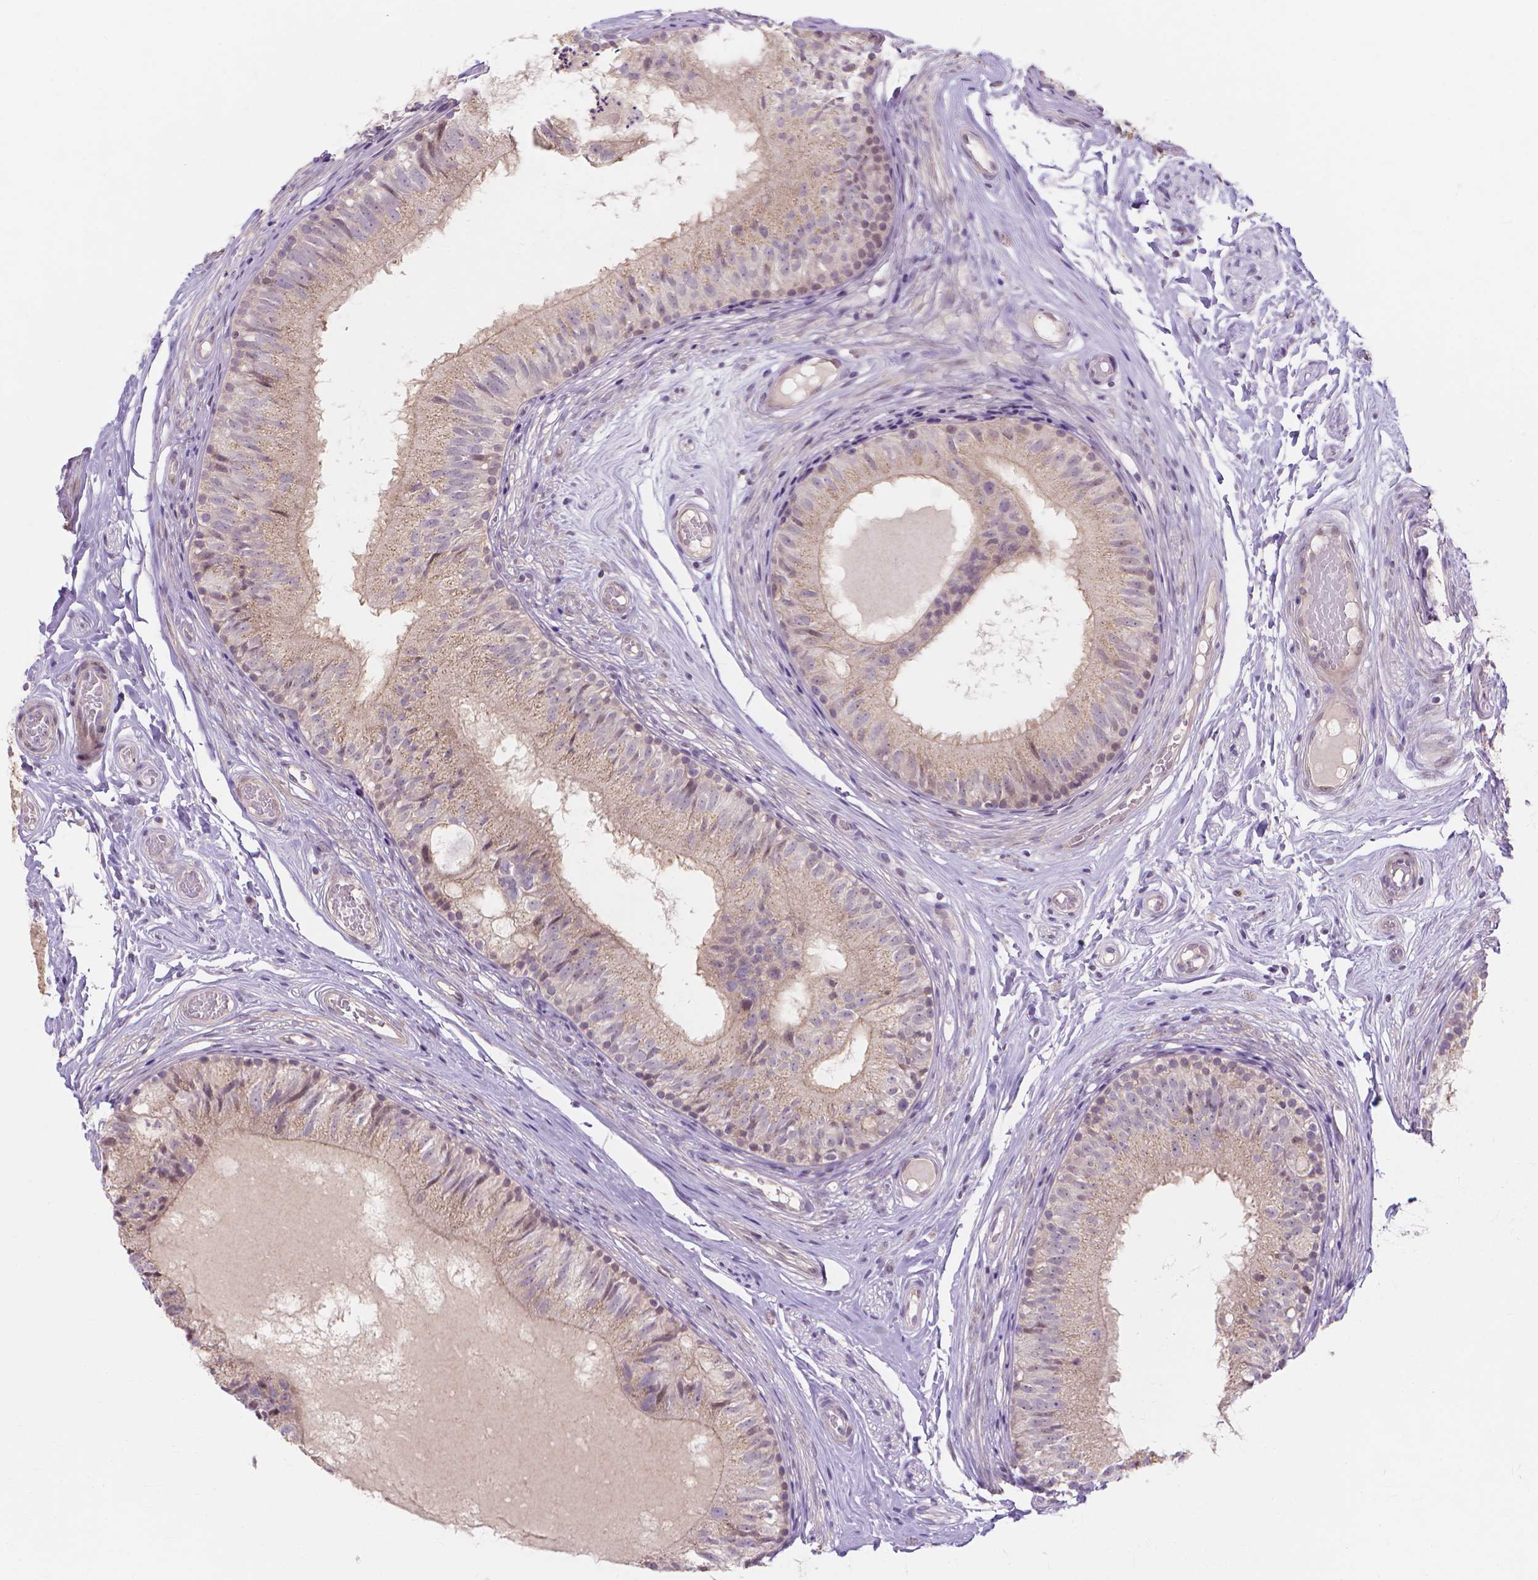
{"staining": {"intensity": "weak", "quantity": ">75%", "location": "cytoplasmic/membranous"}, "tissue": "epididymis", "cell_type": "Glandular cells", "image_type": "normal", "snomed": [{"axis": "morphology", "description": "Normal tissue, NOS"}, {"axis": "topography", "description": "Epididymis"}], "caption": "A micrograph showing weak cytoplasmic/membranous positivity in about >75% of glandular cells in unremarkable epididymis, as visualized by brown immunohistochemical staining.", "gene": "PRDM13", "patient": {"sex": "male", "age": 29}}